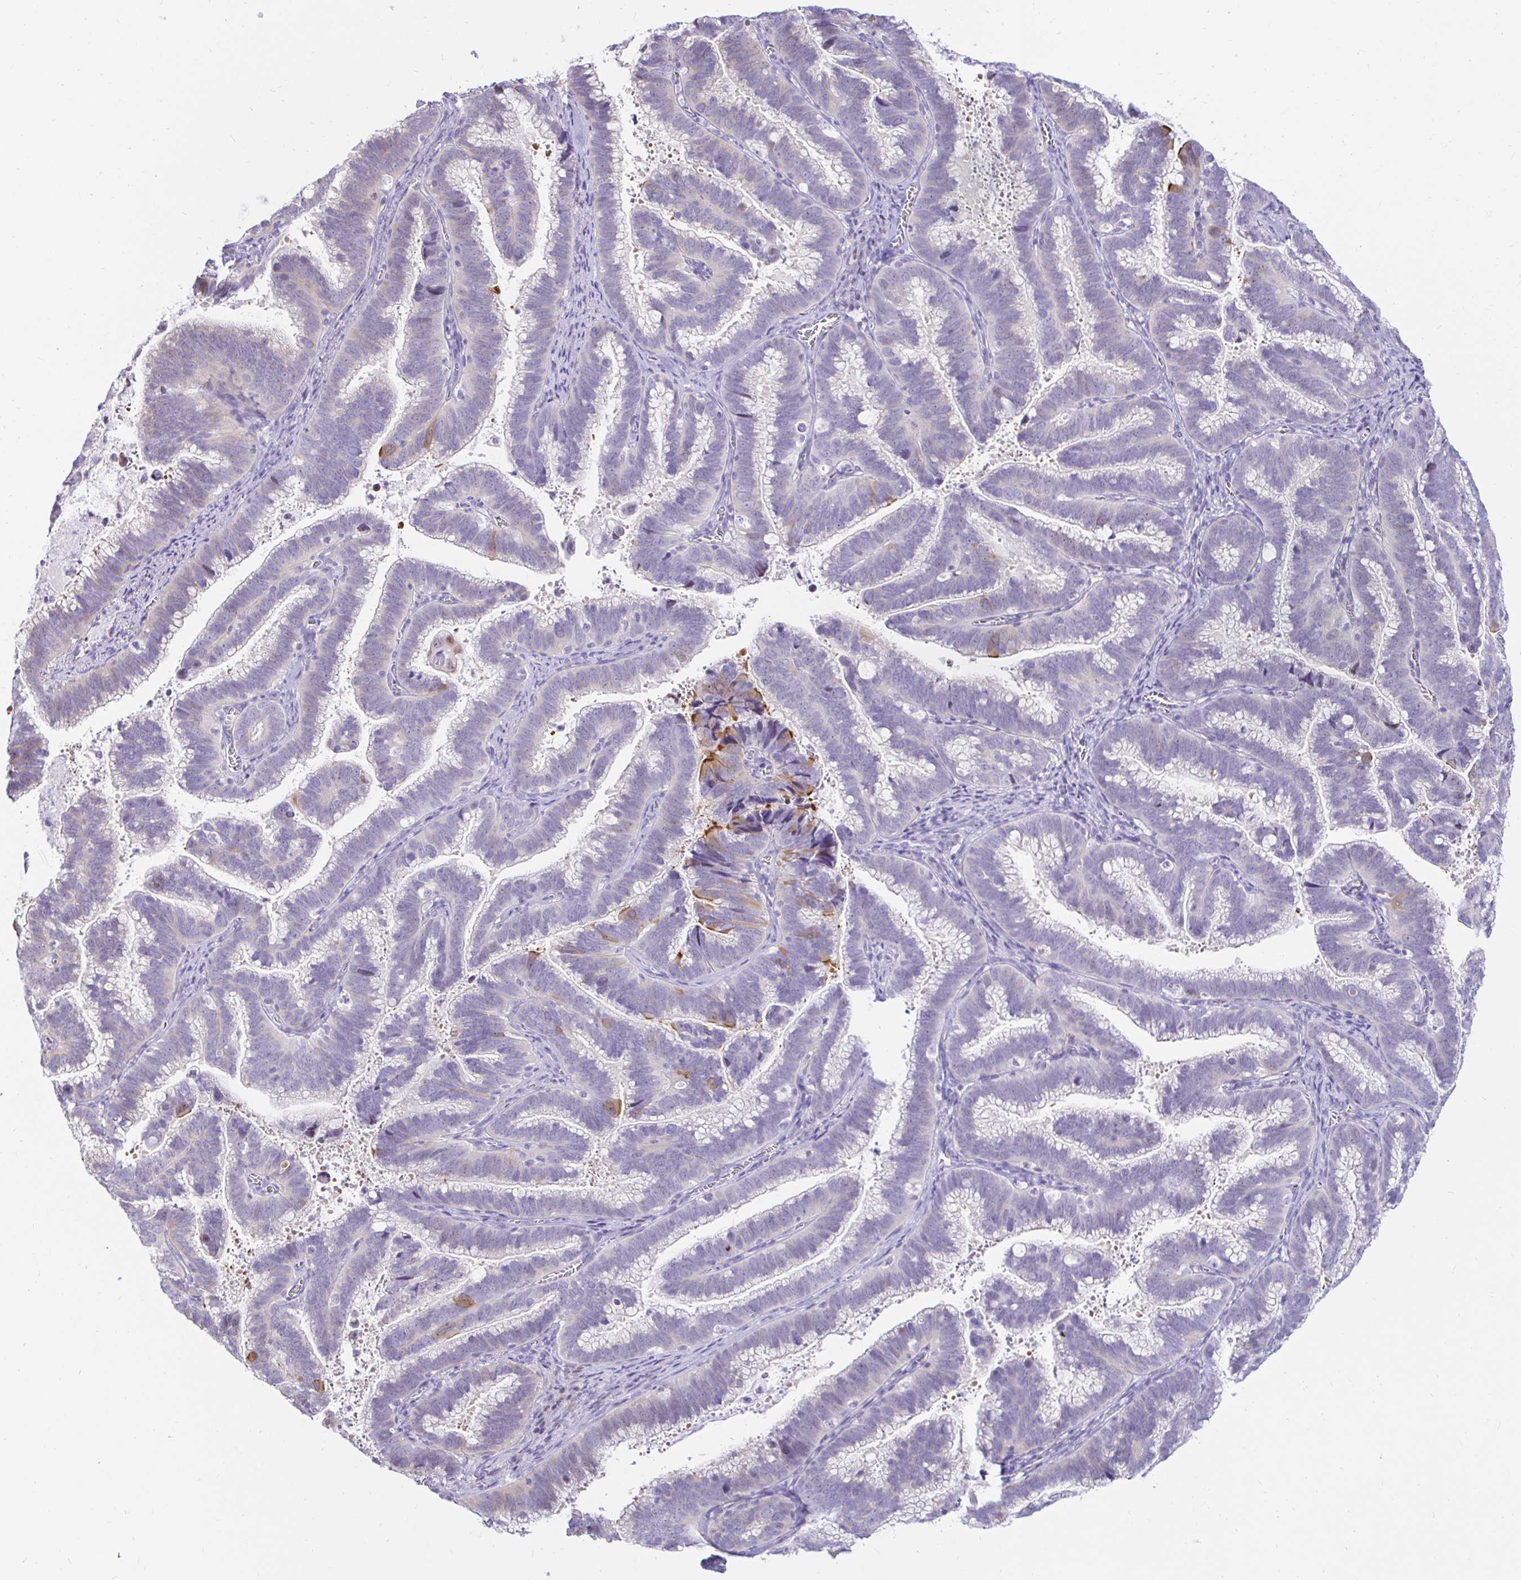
{"staining": {"intensity": "moderate", "quantity": "<25%", "location": "cytoplasmic/membranous,nuclear"}, "tissue": "cervical cancer", "cell_type": "Tumor cells", "image_type": "cancer", "snomed": [{"axis": "morphology", "description": "Adenocarcinoma, NOS"}, {"axis": "topography", "description": "Cervix"}], "caption": "Immunohistochemical staining of human cervical adenocarcinoma demonstrates low levels of moderate cytoplasmic/membranous and nuclear protein staining in approximately <25% of tumor cells.", "gene": "CAPSL", "patient": {"sex": "female", "age": 61}}